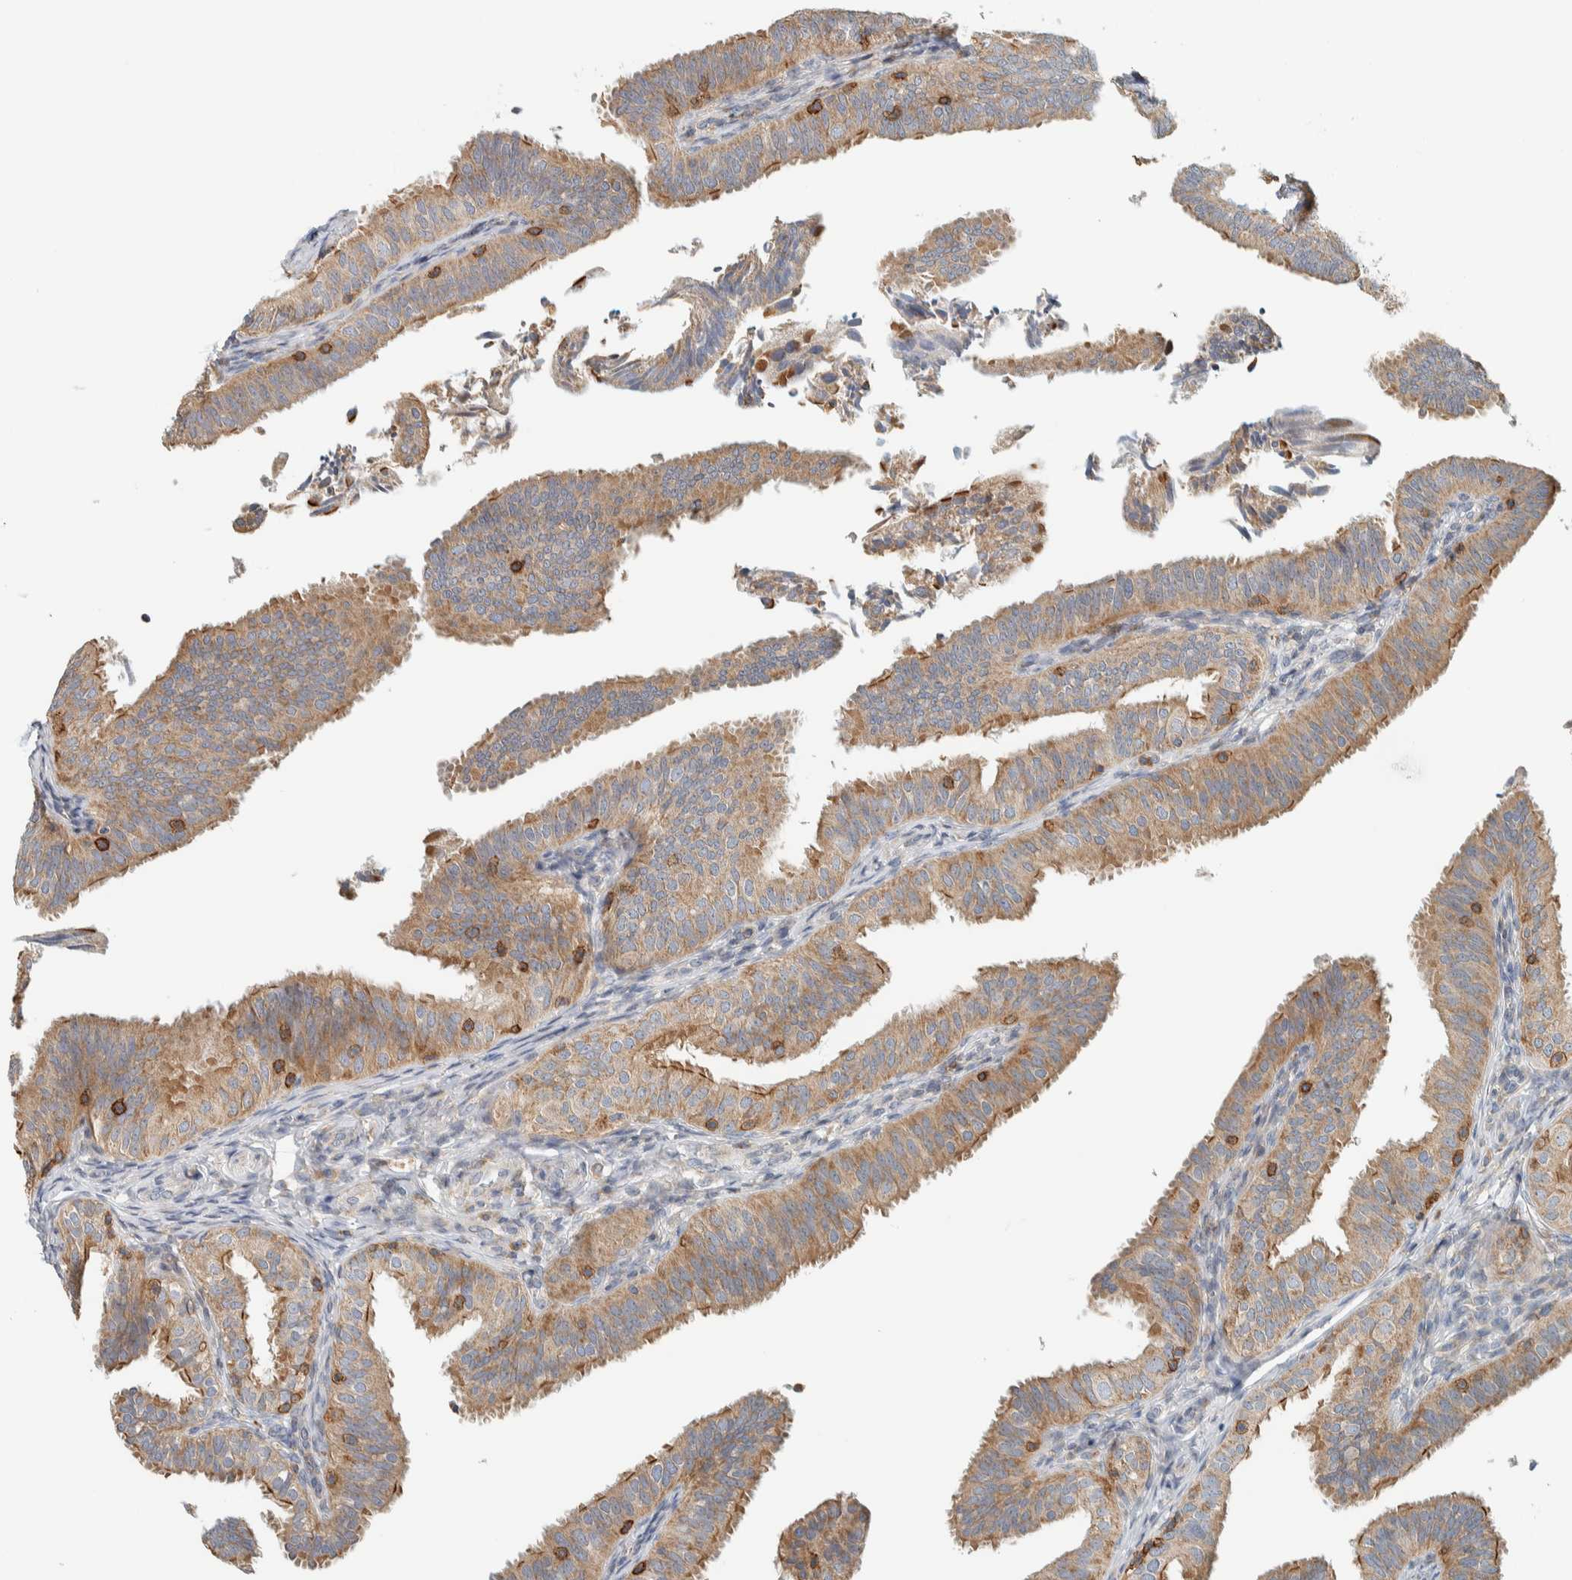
{"staining": {"intensity": "moderate", "quantity": ">75%", "location": "cytoplasmic/membranous"}, "tissue": "fallopian tube", "cell_type": "Glandular cells", "image_type": "normal", "snomed": [{"axis": "morphology", "description": "Normal tissue, NOS"}, {"axis": "topography", "description": "Fallopian tube"}], "caption": "A brown stain shows moderate cytoplasmic/membranous expression of a protein in glandular cells of unremarkable fallopian tube.", "gene": "CCDC57", "patient": {"sex": "female", "age": 35}}